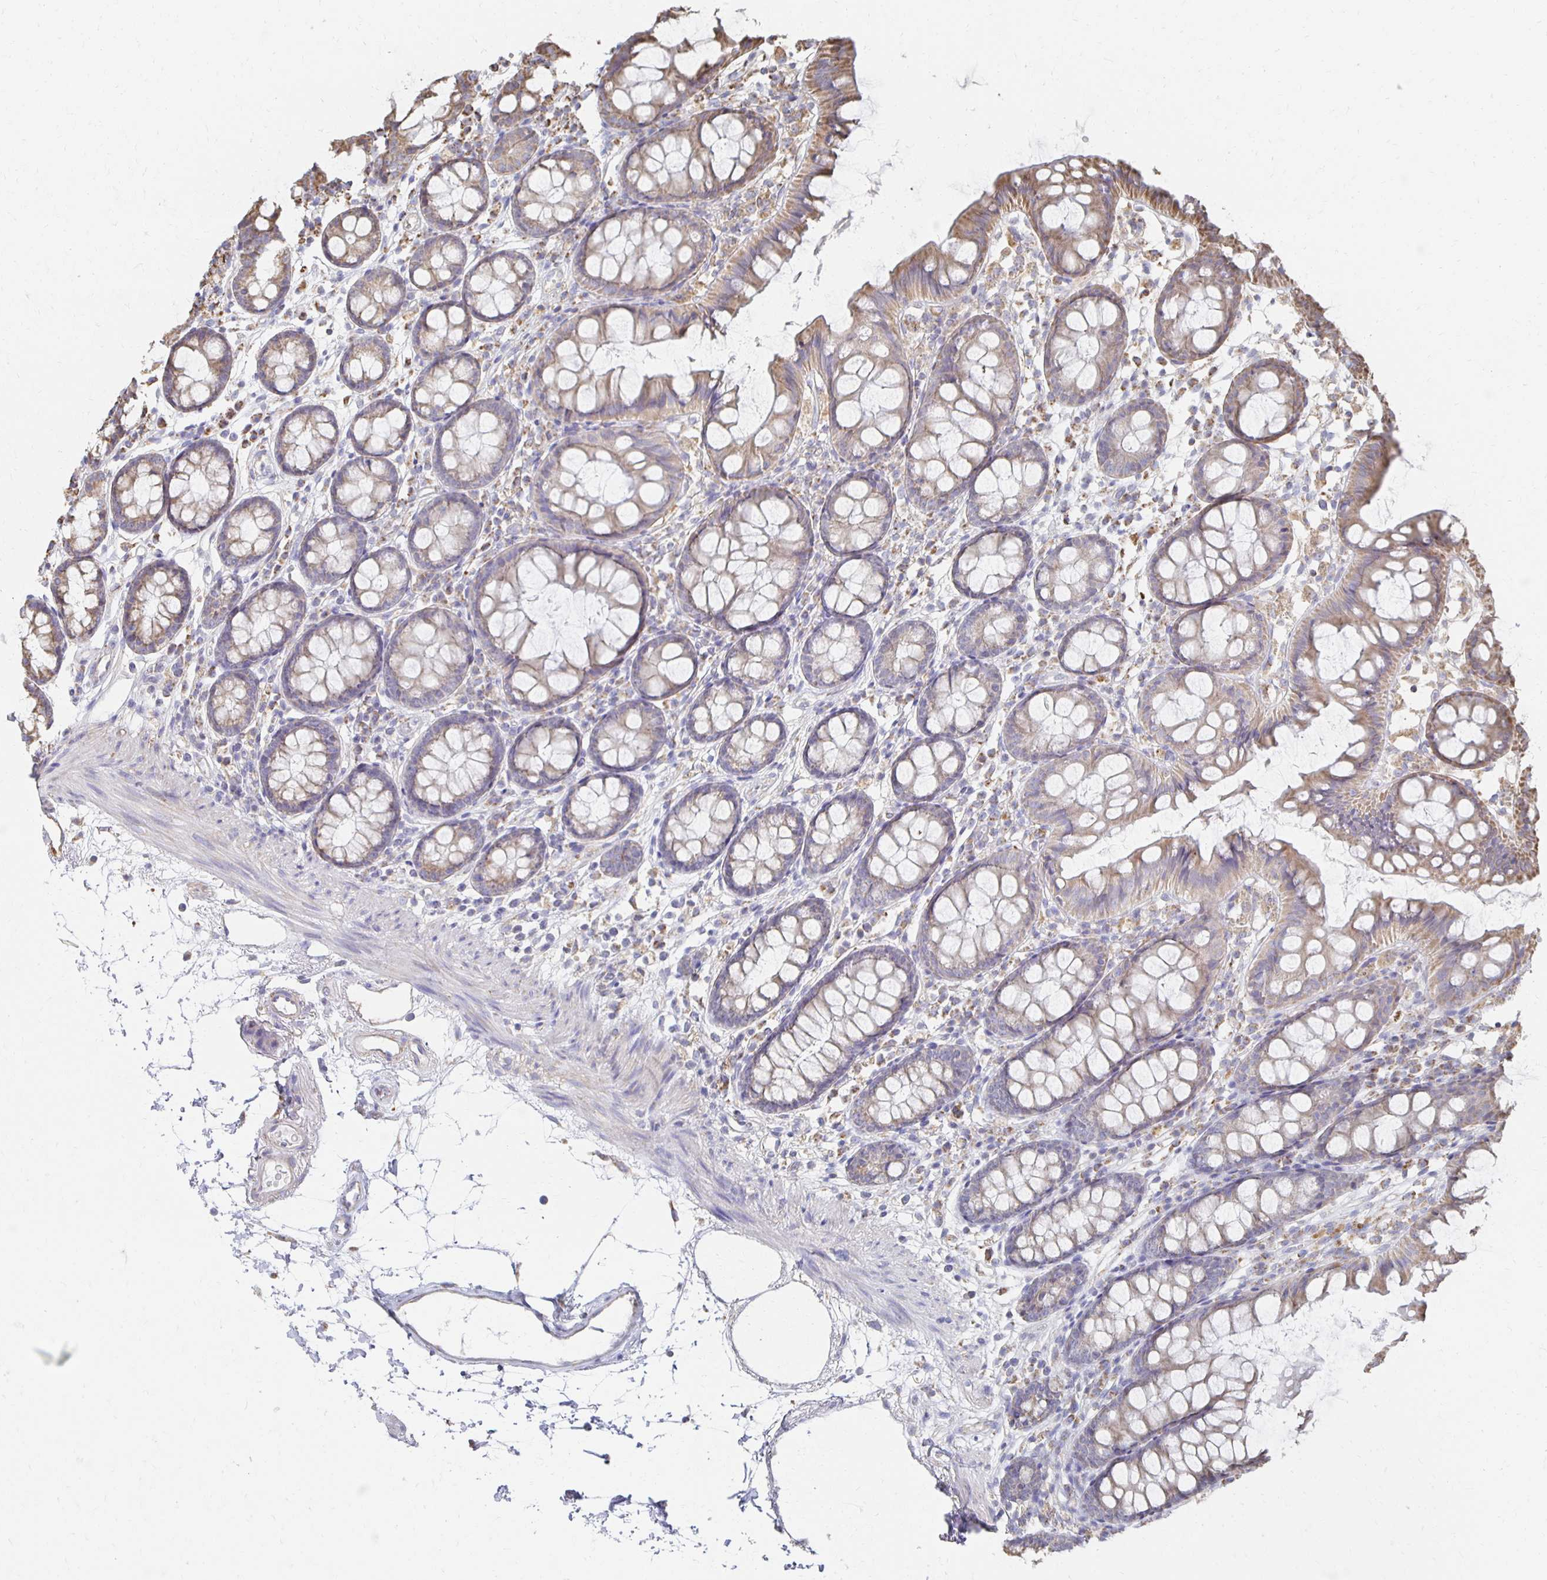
{"staining": {"intensity": "negative", "quantity": "none", "location": "none"}, "tissue": "colon", "cell_type": "Endothelial cells", "image_type": "normal", "snomed": [{"axis": "morphology", "description": "Normal tissue, NOS"}, {"axis": "topography", "description": "Colon"}], "caption": "The photomicrograph exhibits no staining of endothelial cells in normal colon. (DAB immunohistochemistry visualized using brightfield microscopy, high magnification).", "gene": "NKX2", "patient": {"sex": "female", "age": 84}}